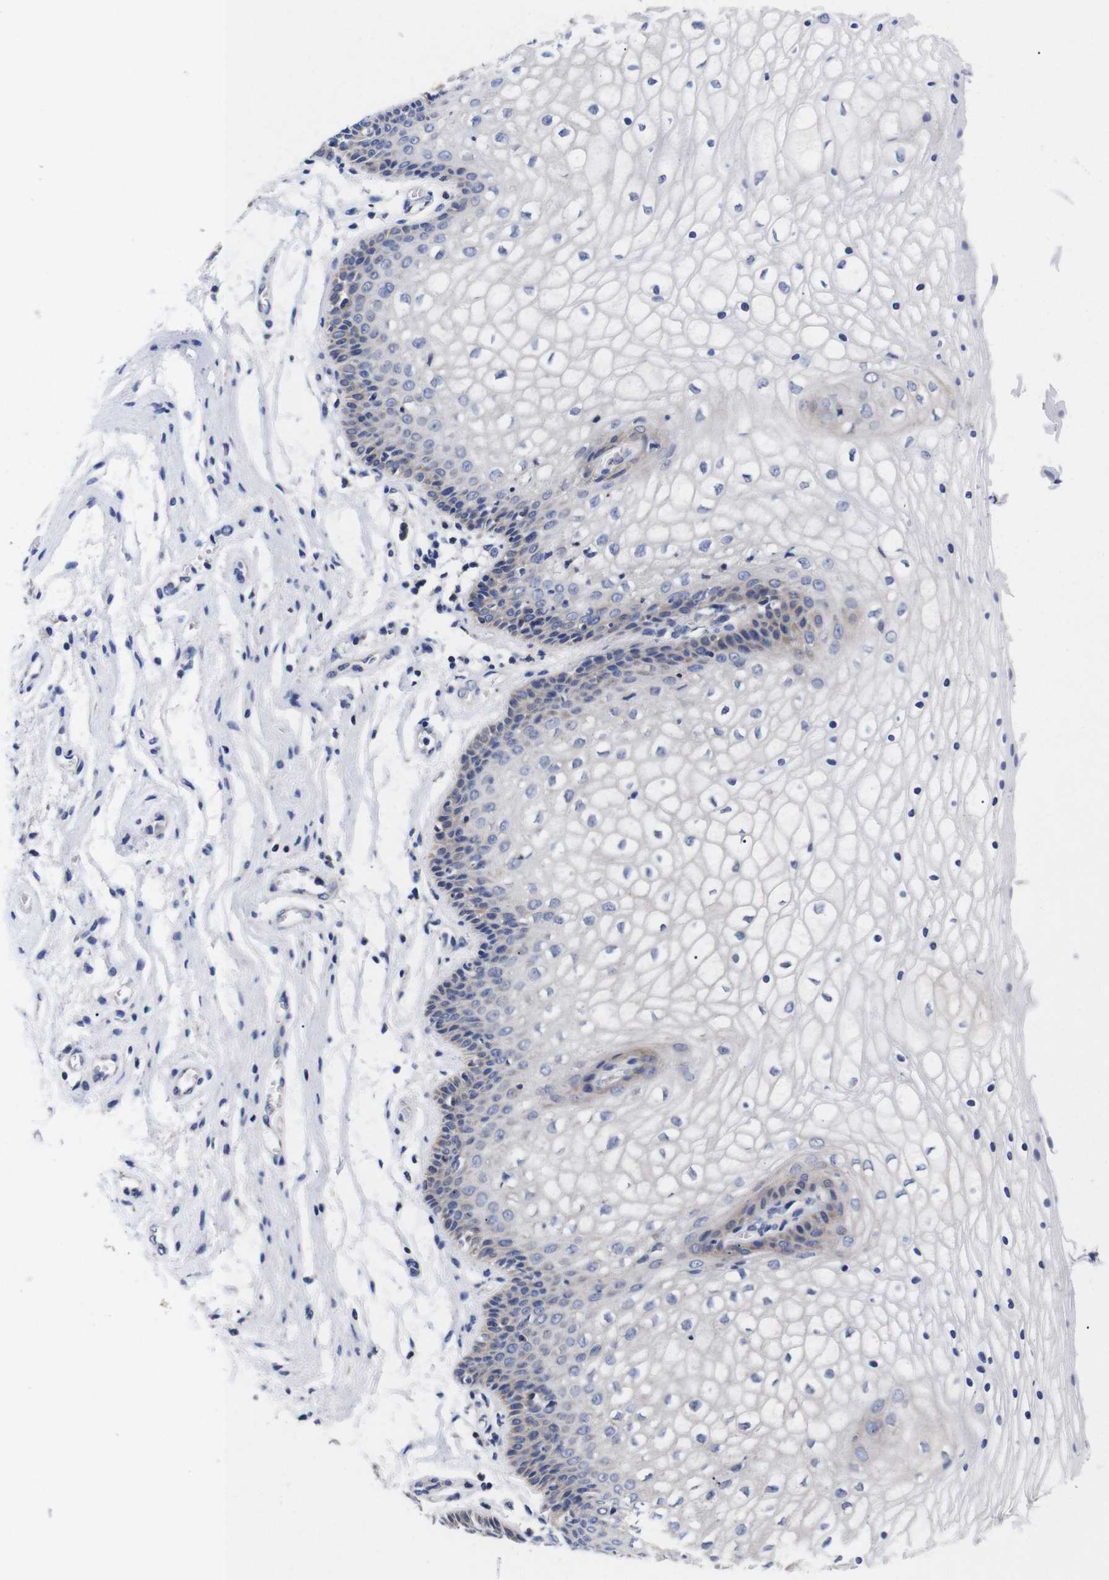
{"staining": {"intensity": "weak", "quantity": "<25%", "location": "cytoplasmic/membranous"}, "tissue": "vagina", "cell_type": "Squamous epithelial cells", "image_type": "normal", "snomed": [{"axis": "morphology", "description": "Normal tissue, NOS"}, {"axis": "topography", "description": "Vagina"}], "caption": "Immunohistochemical staining of unremarkable vagina shows no significant positivity in squamous epithelial cells.", "gene": "OPN3", "patient": {"sex": "female", "age": 34}}